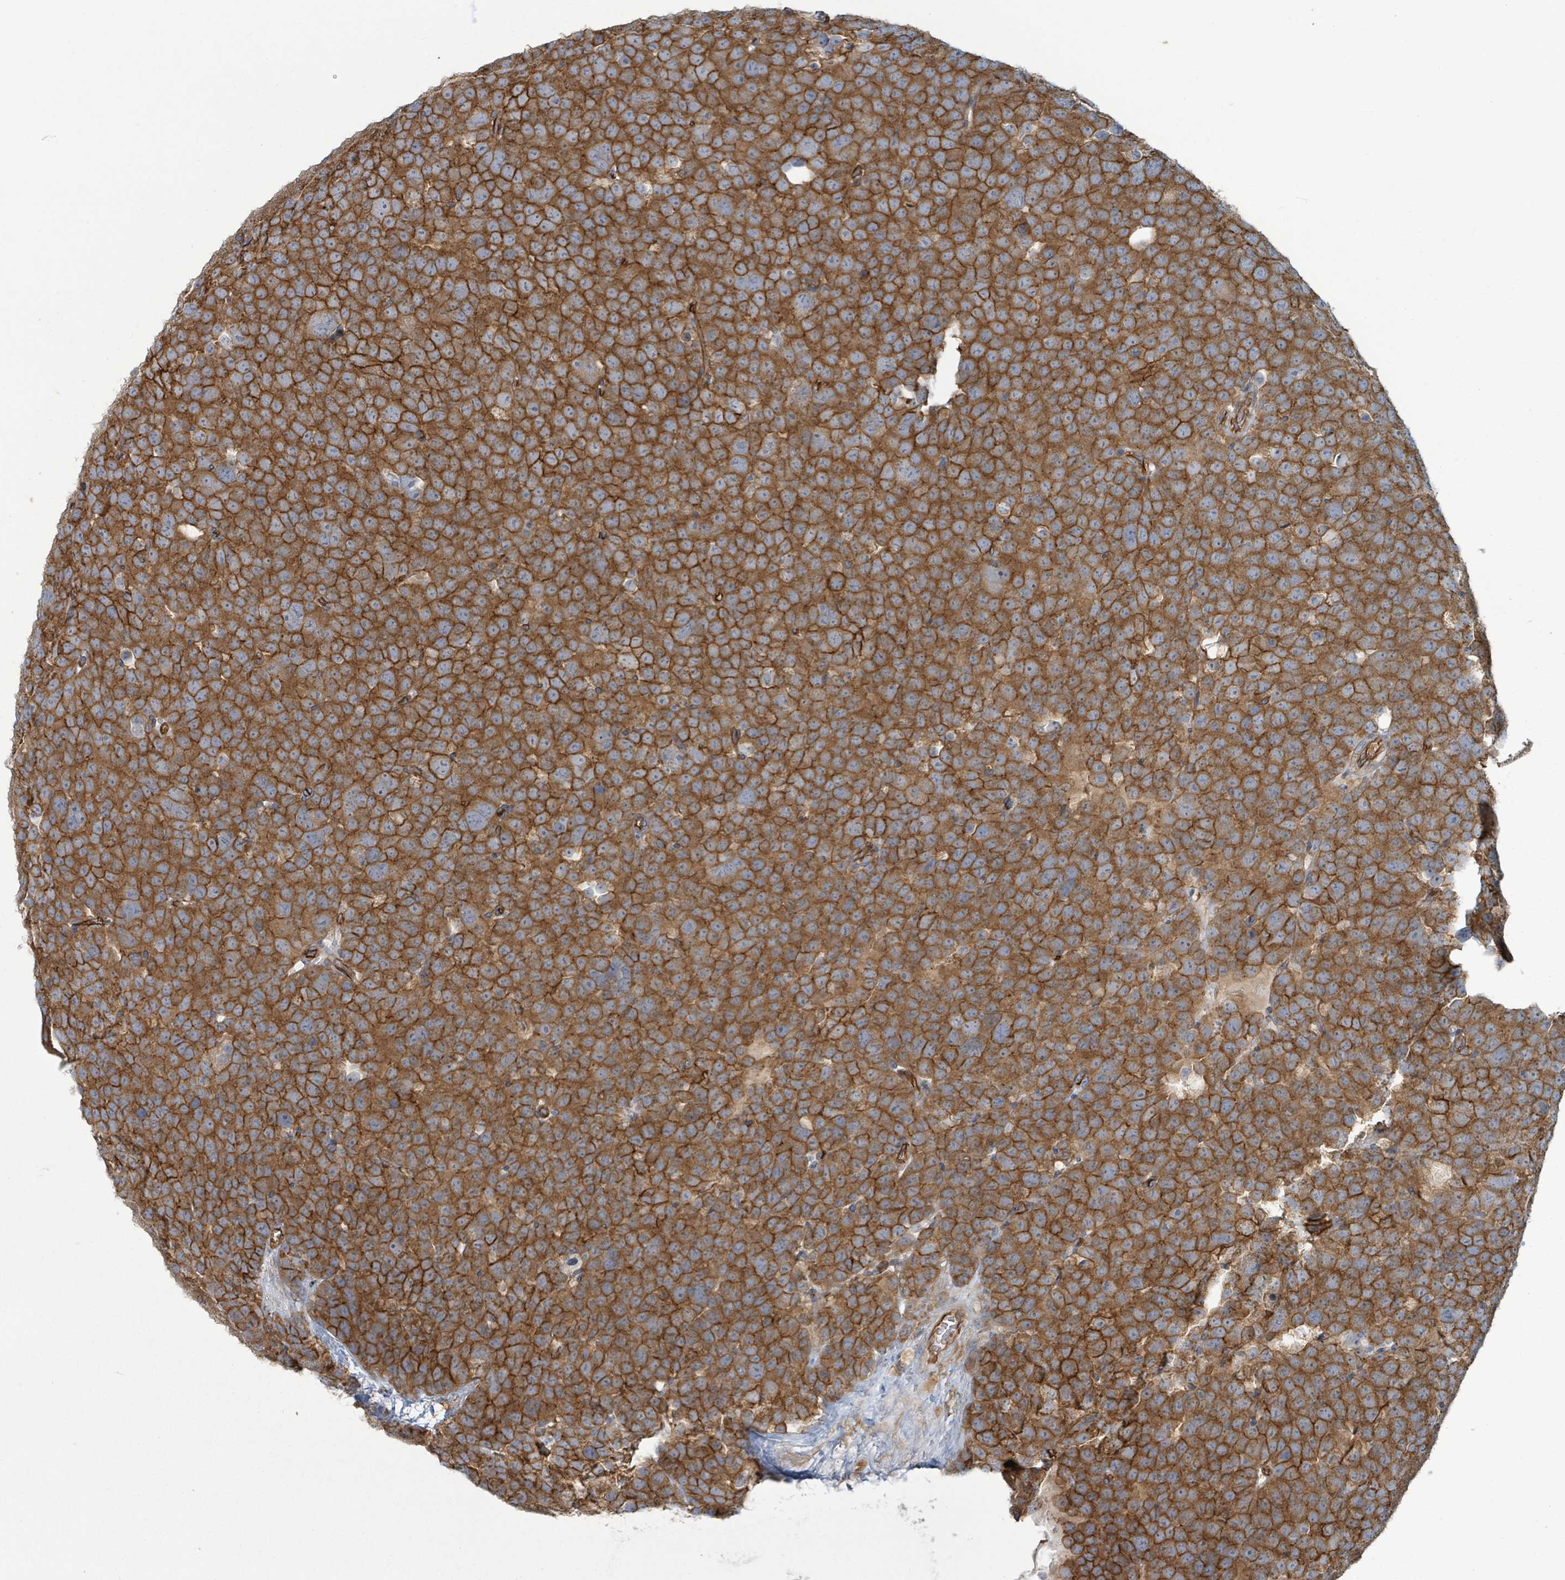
{"staining": {"intensity": "strong", "quantity": ">75%", "location": "cytoplasmic/membranous"}, "tissue": "testis cancer", "cell_type": "Tumor cells", "image_type": "cancer", "snomed": [{"axis": "morphology", "description": "Seminoma, NOS"}, {"axis": "topography", "description": "Testis"}], "caption": "A brown stain labels strong cytoplasmic/membranous expression of a protein in human testis cancer (seminoma) tumor cells. (DAB IHC, brown staining for protein, blue staining for nuclei).", "gene": "LDOC1", "patient": {"sex": "male", "age": 71}}